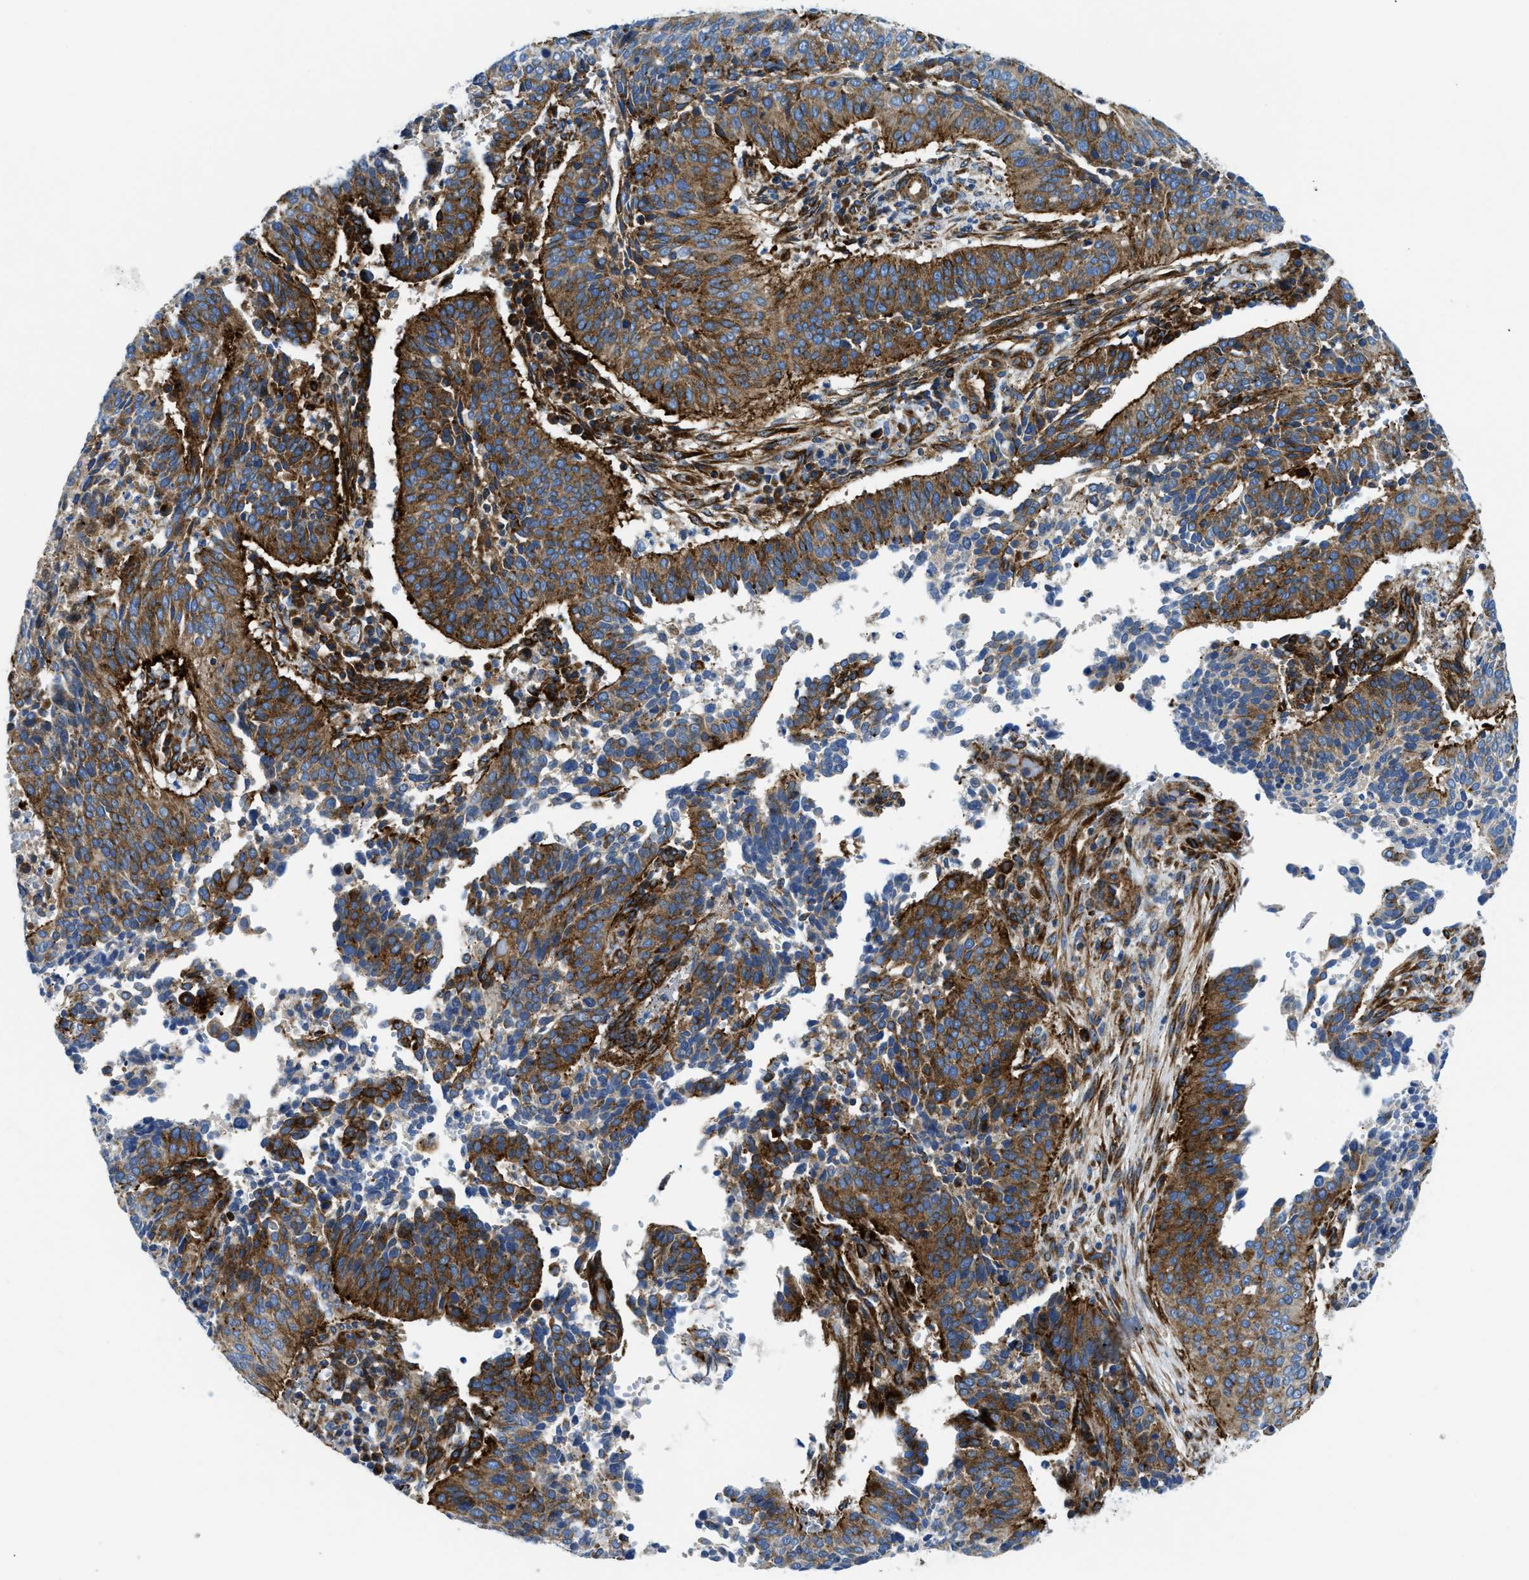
{"staining": {"intensity": "strong", "quantity": ">75%", "location": "cytoplasmic/membranous"}, "tissue": "cervical cancer", "cell_type": "Tumor cells", "image_type": "cancer", "snomed": [{"axis": "morphology", "description": "Normal tissue, NOS"}, {"axis": "morphology", "description": "Squamous cell carcinoma, NOS"}, {"axis": "topography", "description": "Cervix"}], "caption": "Cervical cancer (squamous cell carcinoma) was stained to show a protein in brown. There is high levels of strong cytoplasmic/membranous expression in approximately >75% of tumor cells.", "gene": "CUTA", "patient": {"sex": "female", "age": 39}}